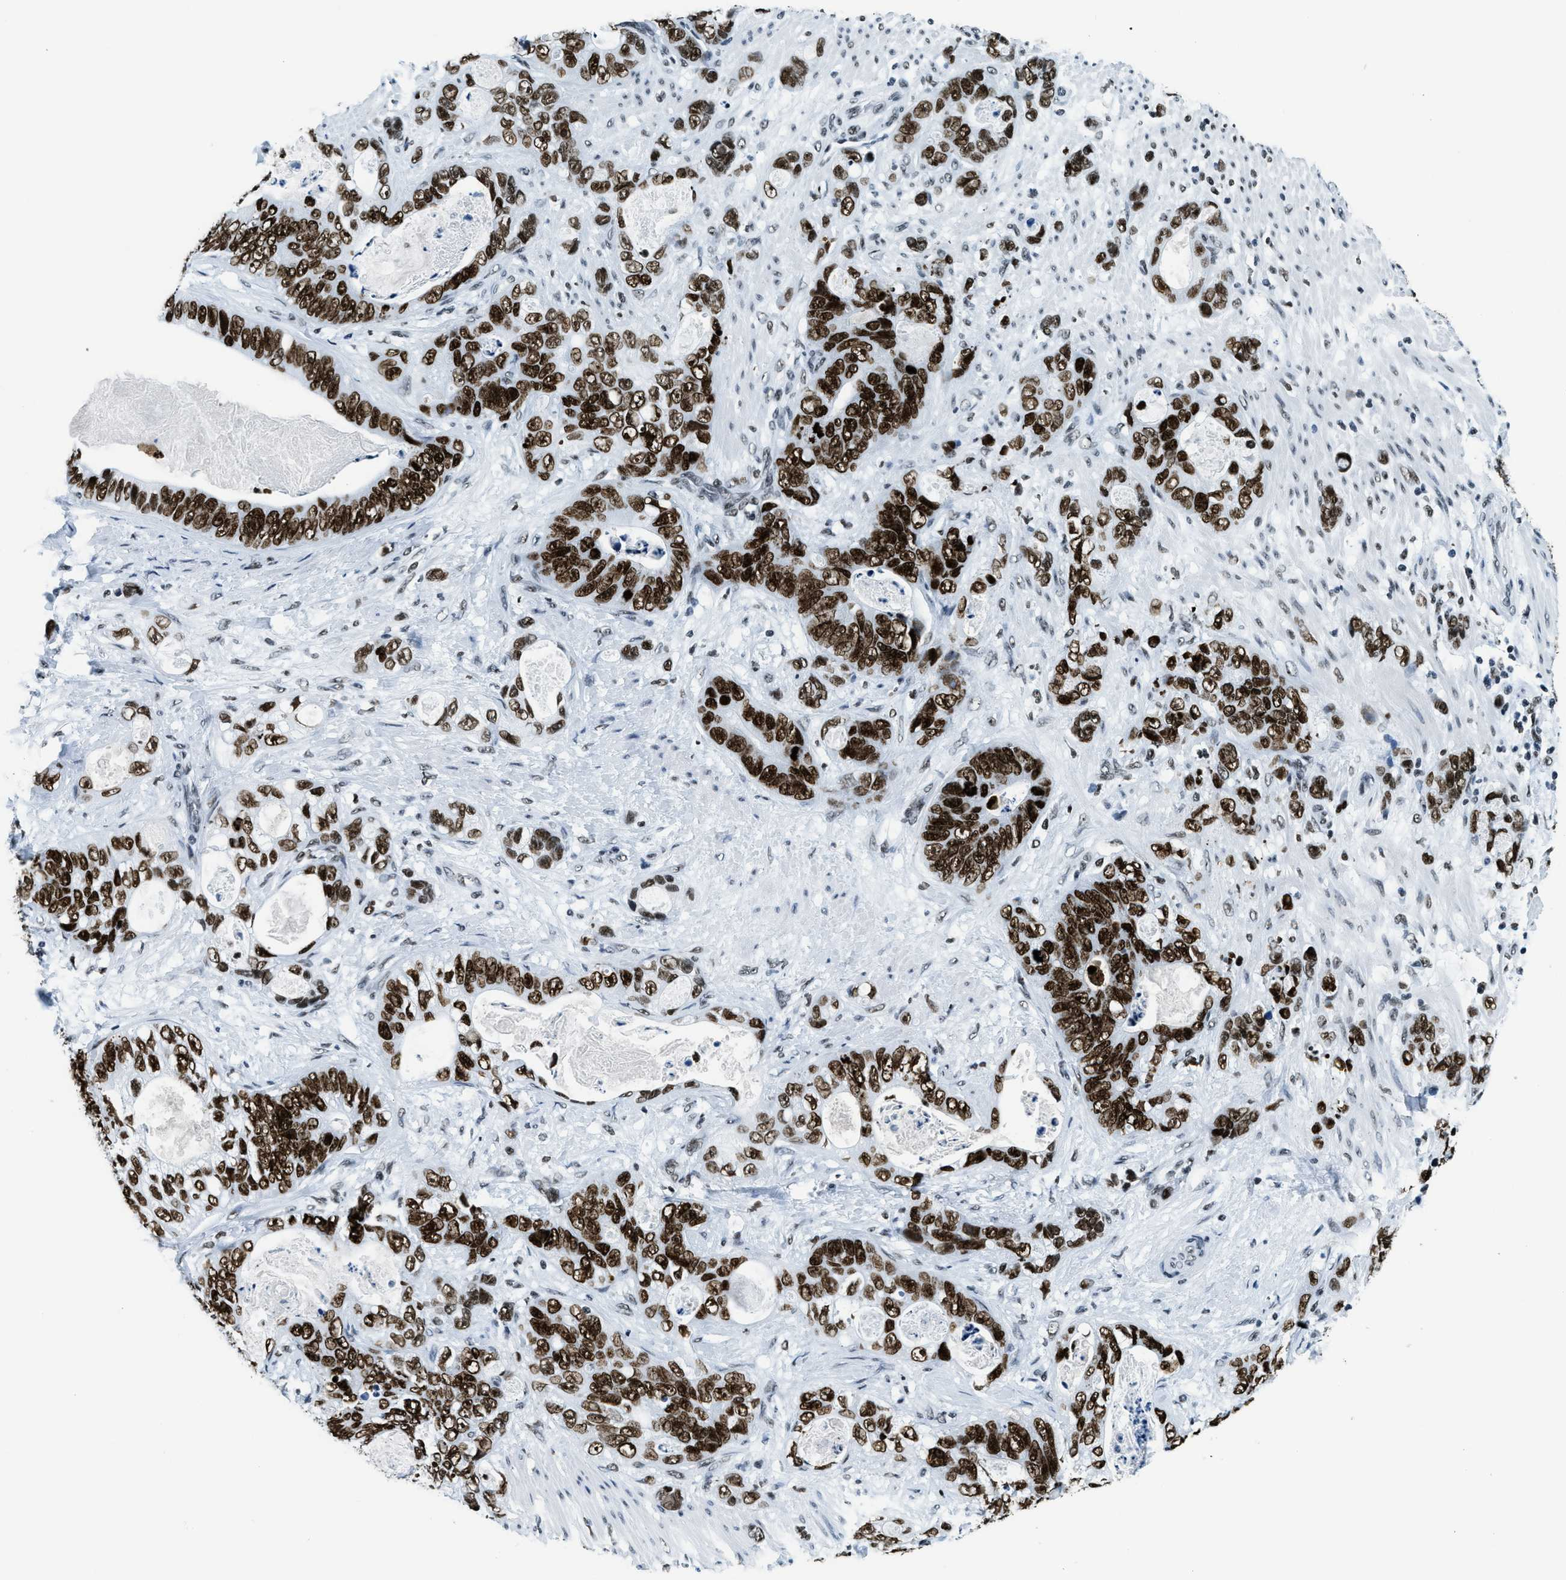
{"staining": {"intensity": "strong", "quantity": ">75%", "location": "nuclear"}, "tissue": "stomach cancer", "cell_type": "Tumor cells", "image_type": "cancer", "snomed": [{"axis": "morphology", "description": "Normal tissue, NOS"}, {"axis": "morphology", "description": "Adenocarcinoma, NOS"}, {"axis": "topography", "description": "Stomach"}], "caption": "This histopathology image shows IHC staining of stomach cancer (adenocarcinoma), with high strong nuclear positivity in about >75% of tumor cells.", "gene": "TOP1", "patient": {"sex": "female", "age": 89}}